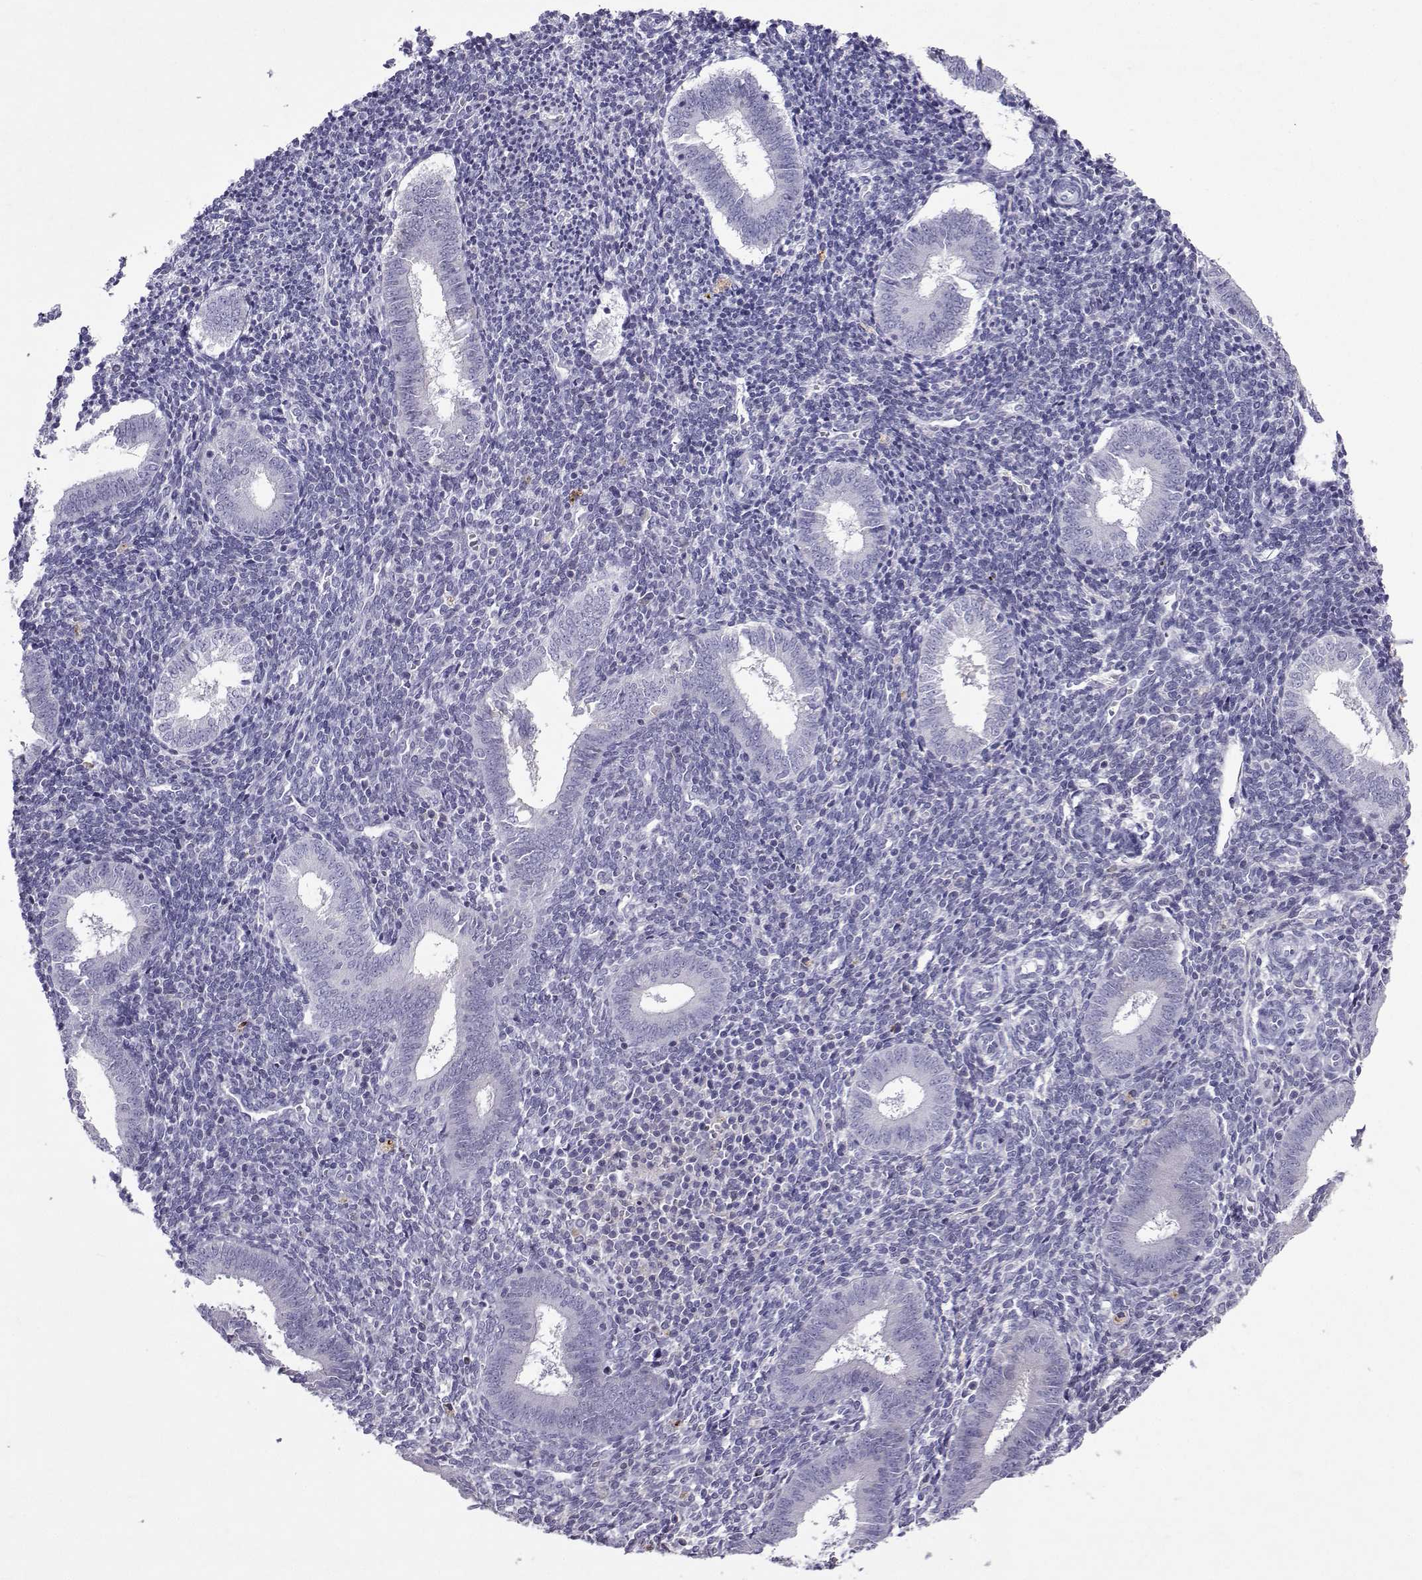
{"staining": {"intensity": "negative", "quantity": "none", "location": "none"}, "tissue": "endometrium", "cell_type": "Cells in endometrial stroma", "image_type": "normal", "snomed": [{"axis": "morphology", "description": "Normal tissue, NOS"}, {"axis": "topography", "description": "Endometrium"}], "caption": "Protein analysis of unremarkable endometrium shows no significant positivity in cells in endometrial stroma. (IHC, brightfield microscopy, high magnification).", "gene": "GRIK4", "patient": {"sex": "female", "age": 25}}